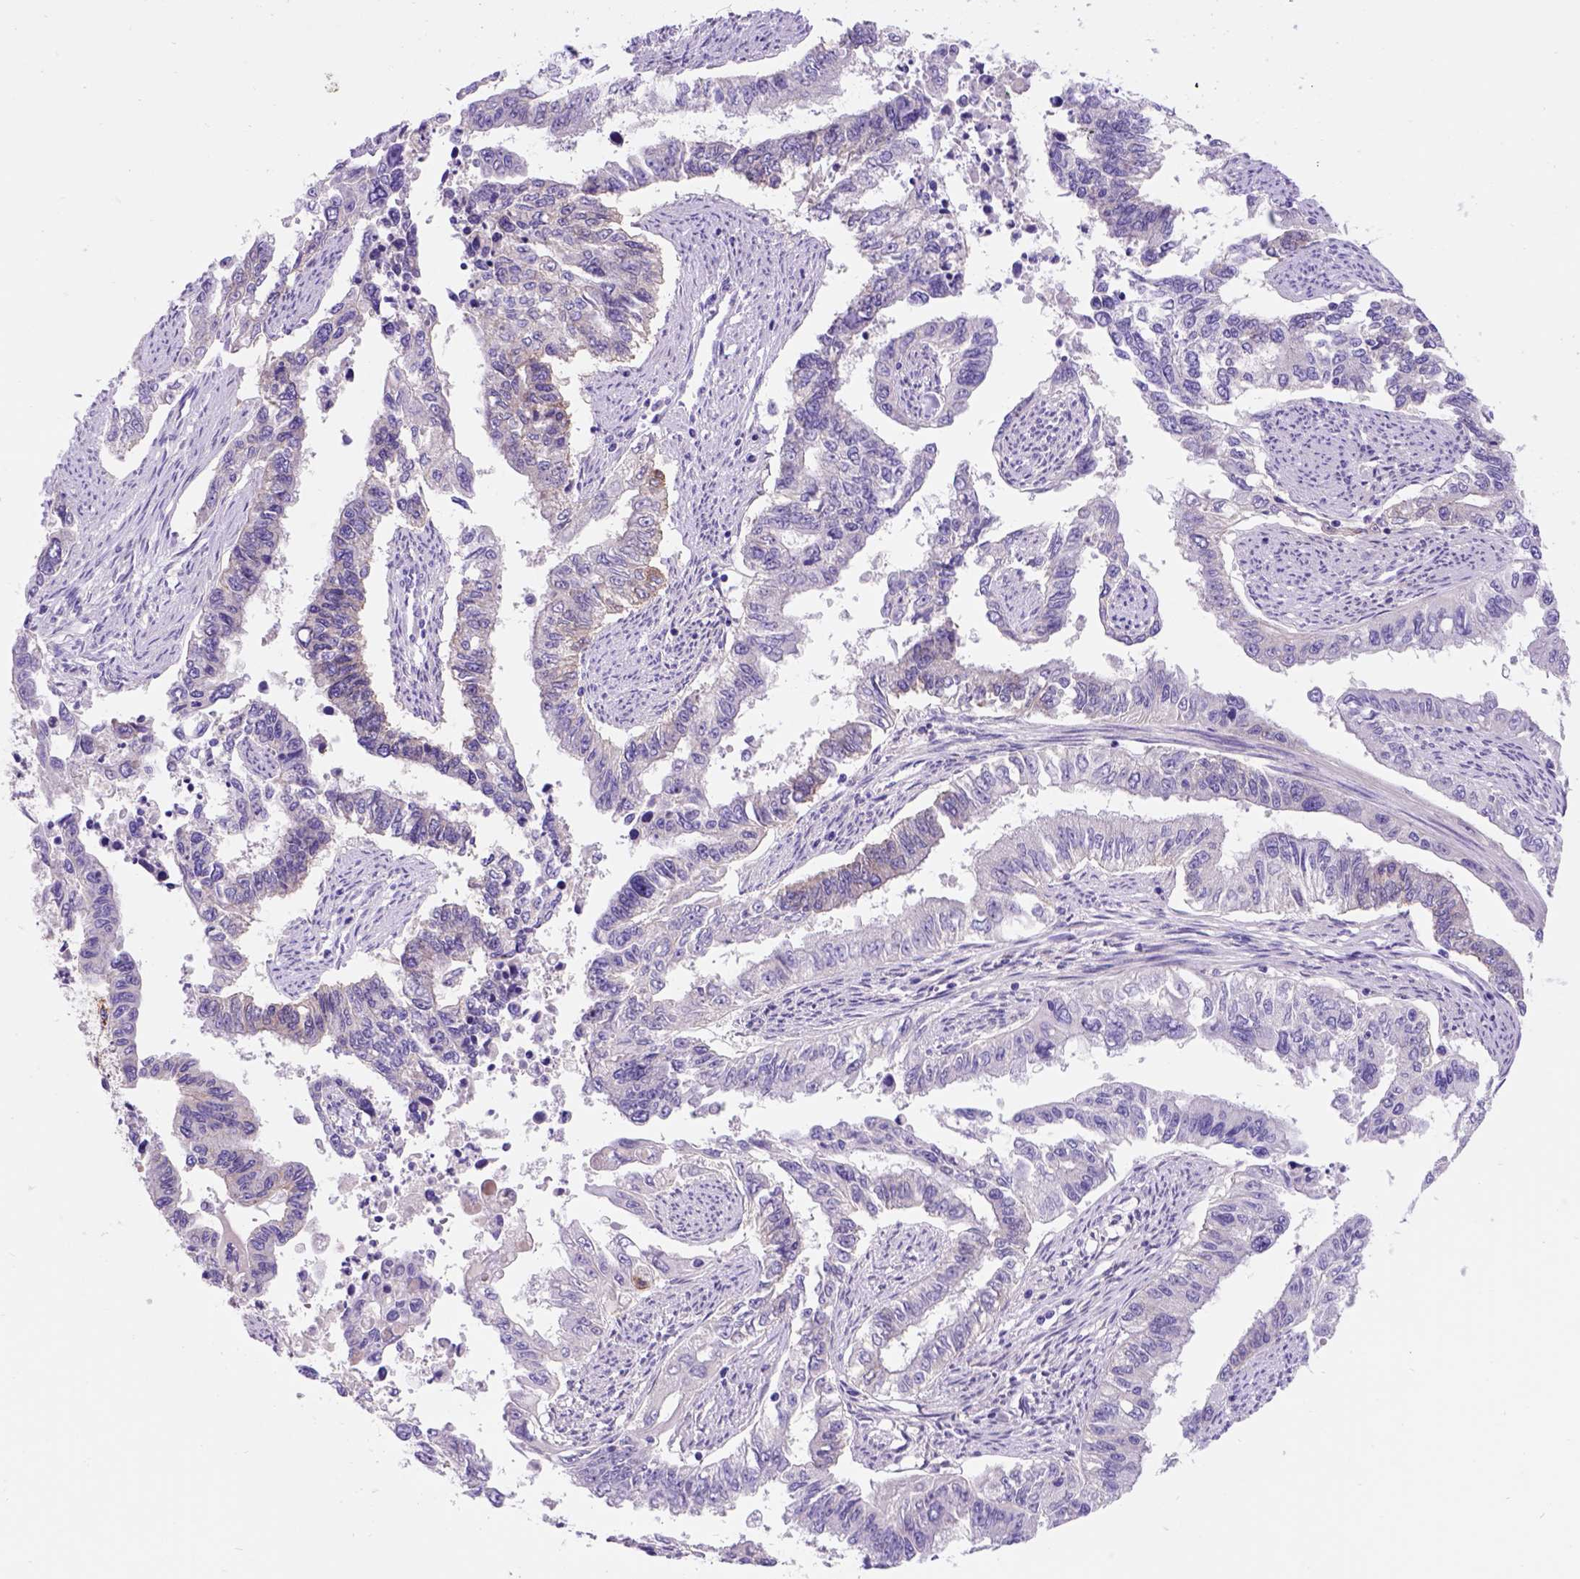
{"staining": {"intensity": "negative", "quantity": "none", "location": "none"}, "tissue": "endometrial cancer", "cell_type": "Tumor cells", "image_type": "cancer", "snomed": [{"axis": "morphology", "description": "Adenocarcinoma, NOS"}, {"axis": "topography", "description": "Uterus"}], "caption": "An IHC photomicrograph of endometrial adenocarcinoma is shown. There is no staining in tumor cells of endometrial adenocarcinoma. (DAB immunohistochemistry visualized using brightfield microscopy, high magnification).", "gene": "EGFR", "patient": {"sex": "female", "age": 59}}